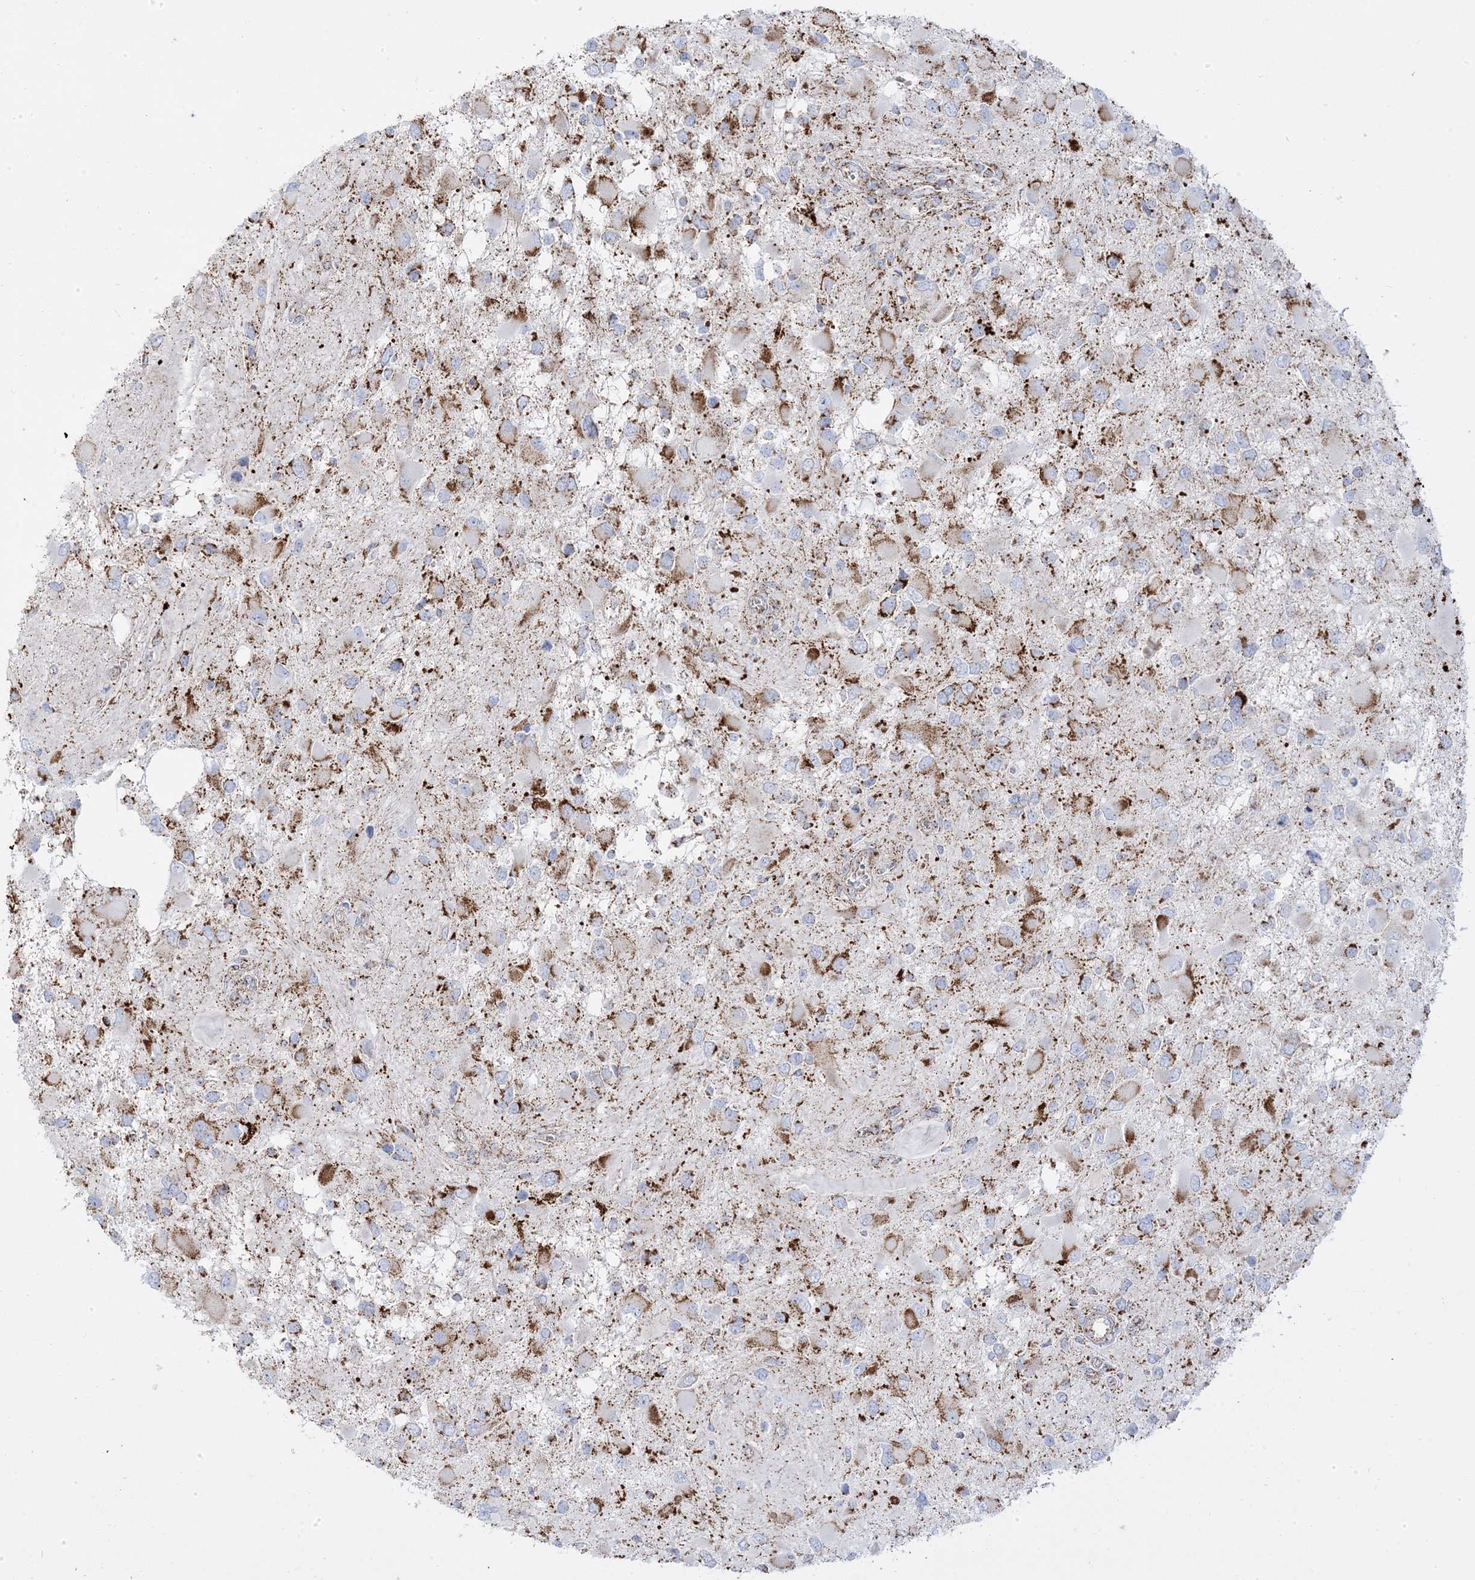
{"staining": {"intensity": "moderate", "quantity": "25%-75%", "location": "cytoplasmic/membranous"}, "tissue": "glioma", "cell_type": "Tumor cells", "image_type": "cancer", "snomed": [{"axis": "morphology", "description": "Glioma, malignant, High grade"}, {"axis": "topography", "description": "Brain"}], "caption": "The micrograph exhibits a brown stain indicating the presence of a protein in the cytoplasmic/membranous of tumor cells in malignant high-grade glioma.", "gene": "PCCB", "patient": {"sex": "male", "age": 53}}